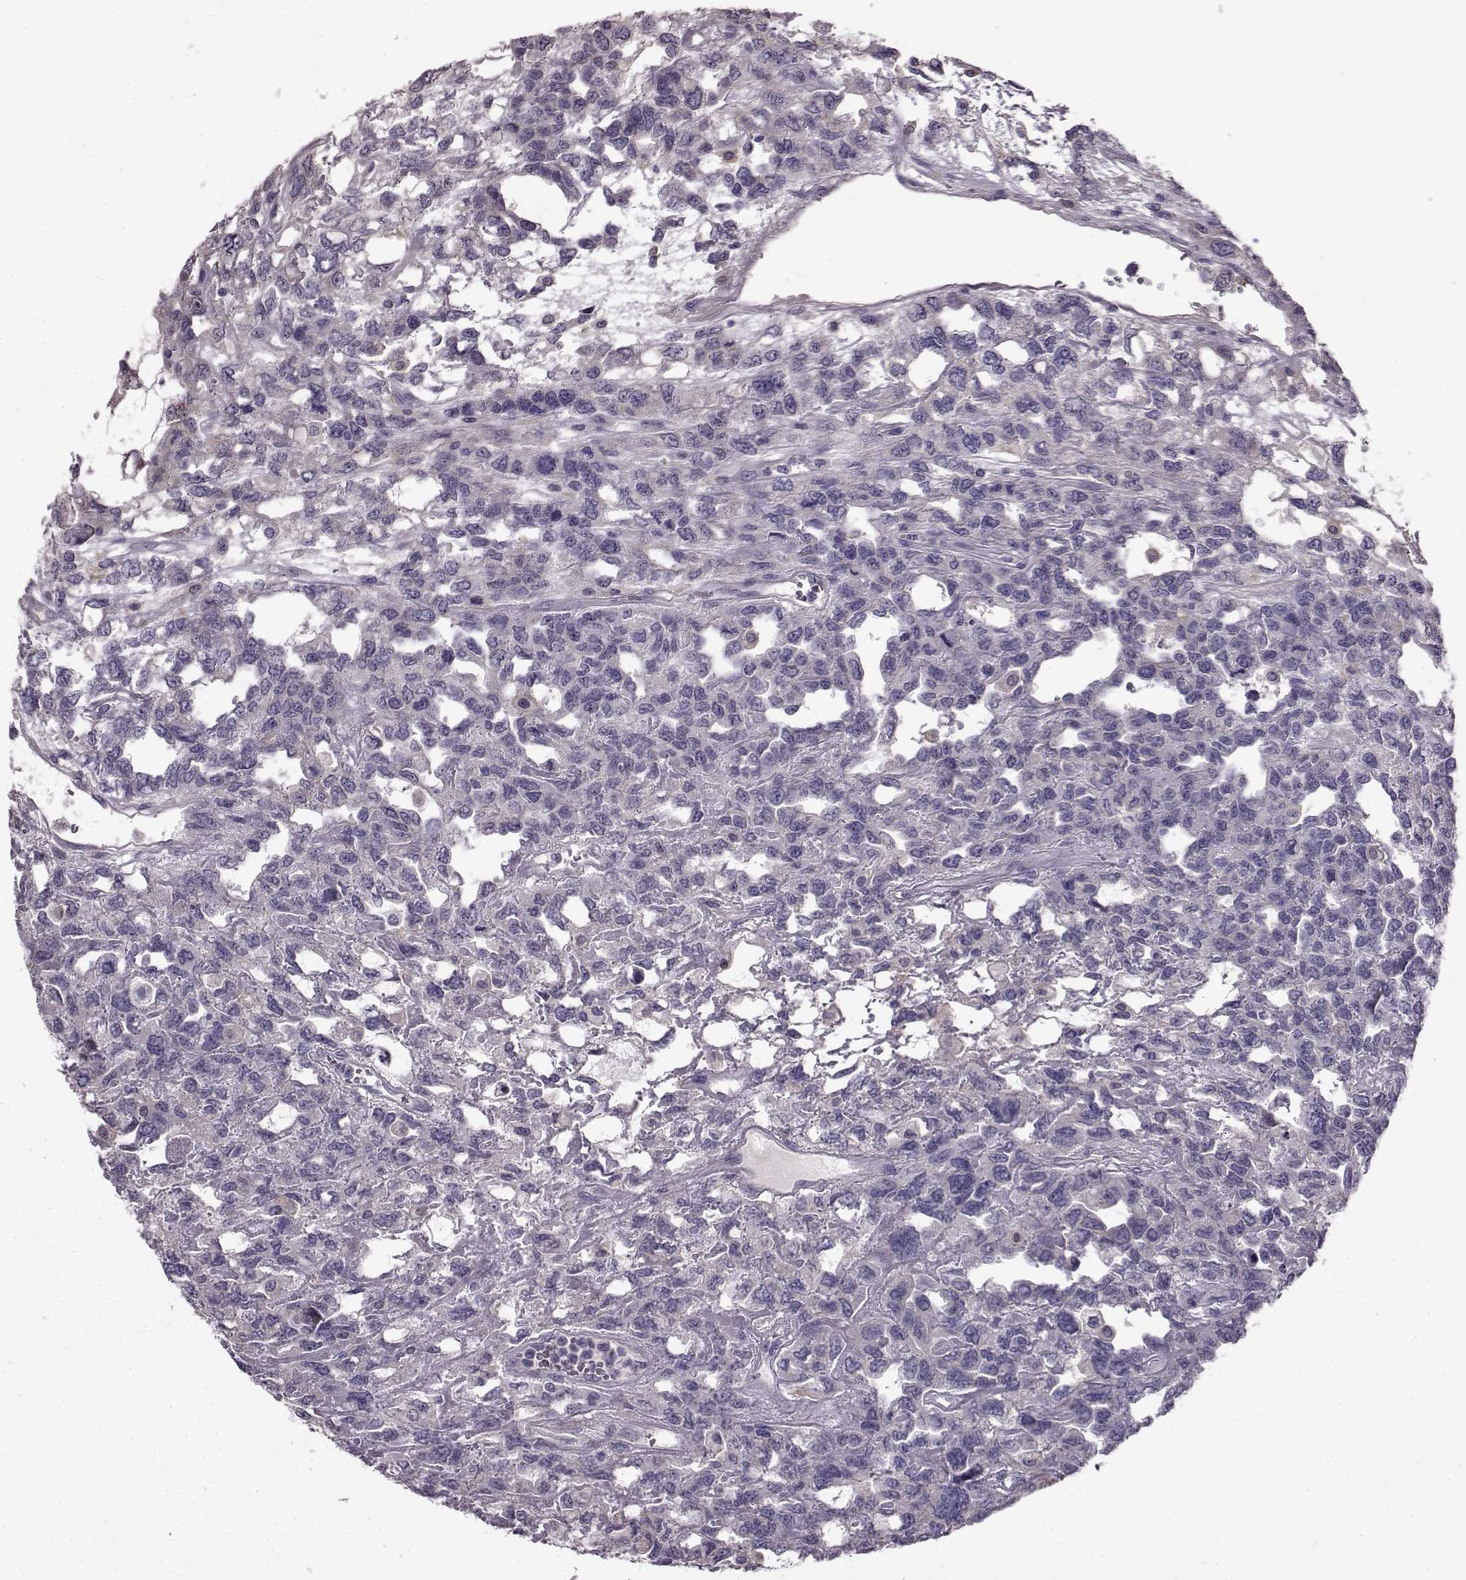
{"staining": {"intensity": "negative", "quantity": "none", "location": "none"}, "tissue": "testis cancer", "cell_type": "Tumor cells", "image_type": "cancer", "snomed": [{"axis": "morphology", "description": "Seminoma, NOS"}, {"axis": "topography", "description": "Testis"}], "caption": "This image is of seminoma (testis) stained with immunohistochemistry to label a protein in brown with the nuclei are counter-stained blue. There is no staining in tumor cells.", "gene": "KRT85", "patient": {"sex": "male", "age": 52}}